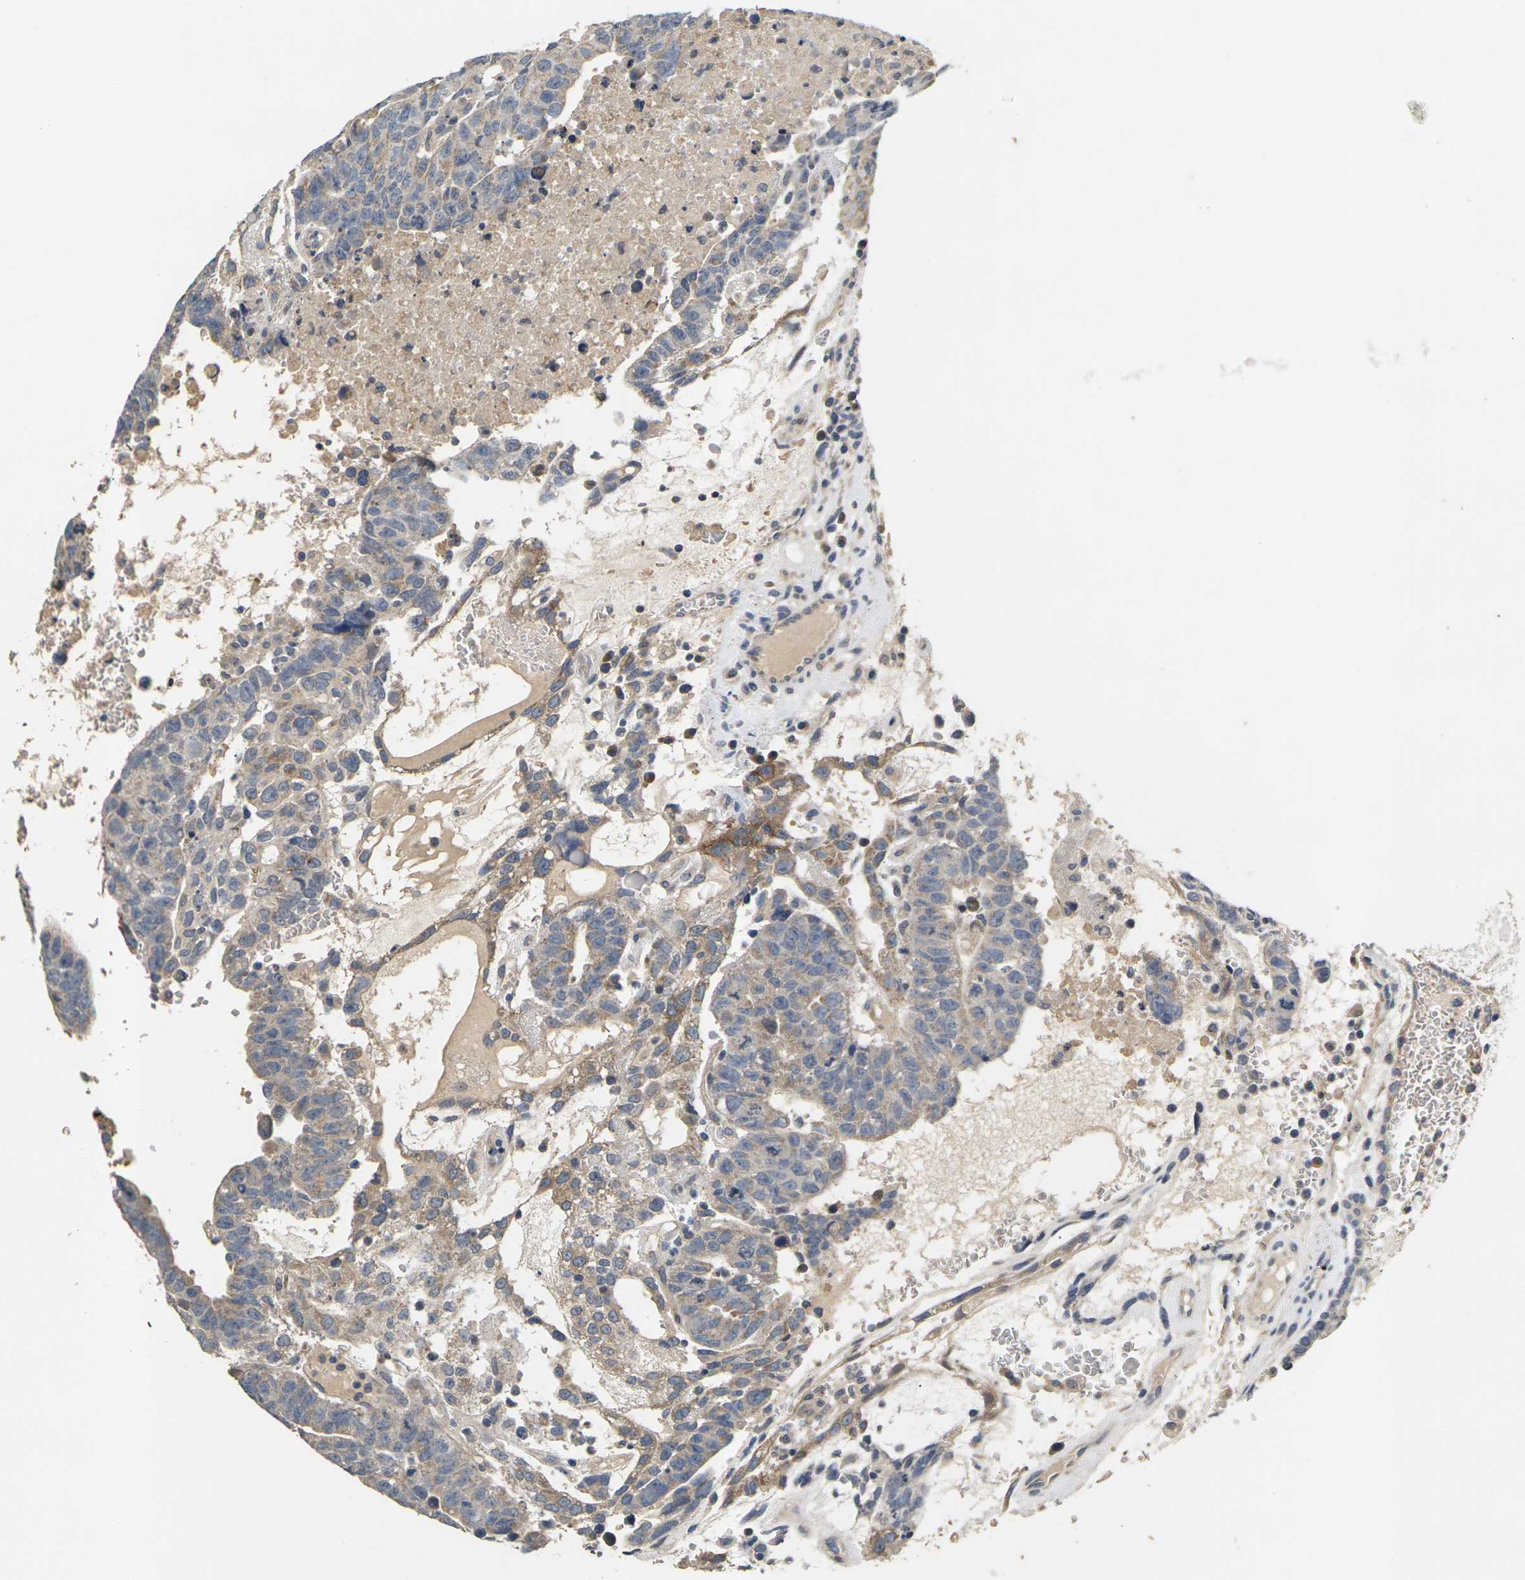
{"staining": {"intensity": "moderate", "quantity": "<25%", "location": "cytoplasmic/membranous"}, "tissue": "testis cancer", "cell_type": "Tumor cells", "image_type": "cancer", "snomed": [{"axis": "morphology", "description": "Seminoma, NOS"}, {"axis": "morphology", "description": "Carcinoma, Embryonal, NOS"}, {"axis": "topography", "description": "Testis"}], "caption": "Embryonal carcinoma (testis) tissue reveals moderate cytoplasmic/membranous positivity in approximately <25% of tumor cells", "gene": "SLC2A2", "patient": {"sex": "male", "age": 52}}